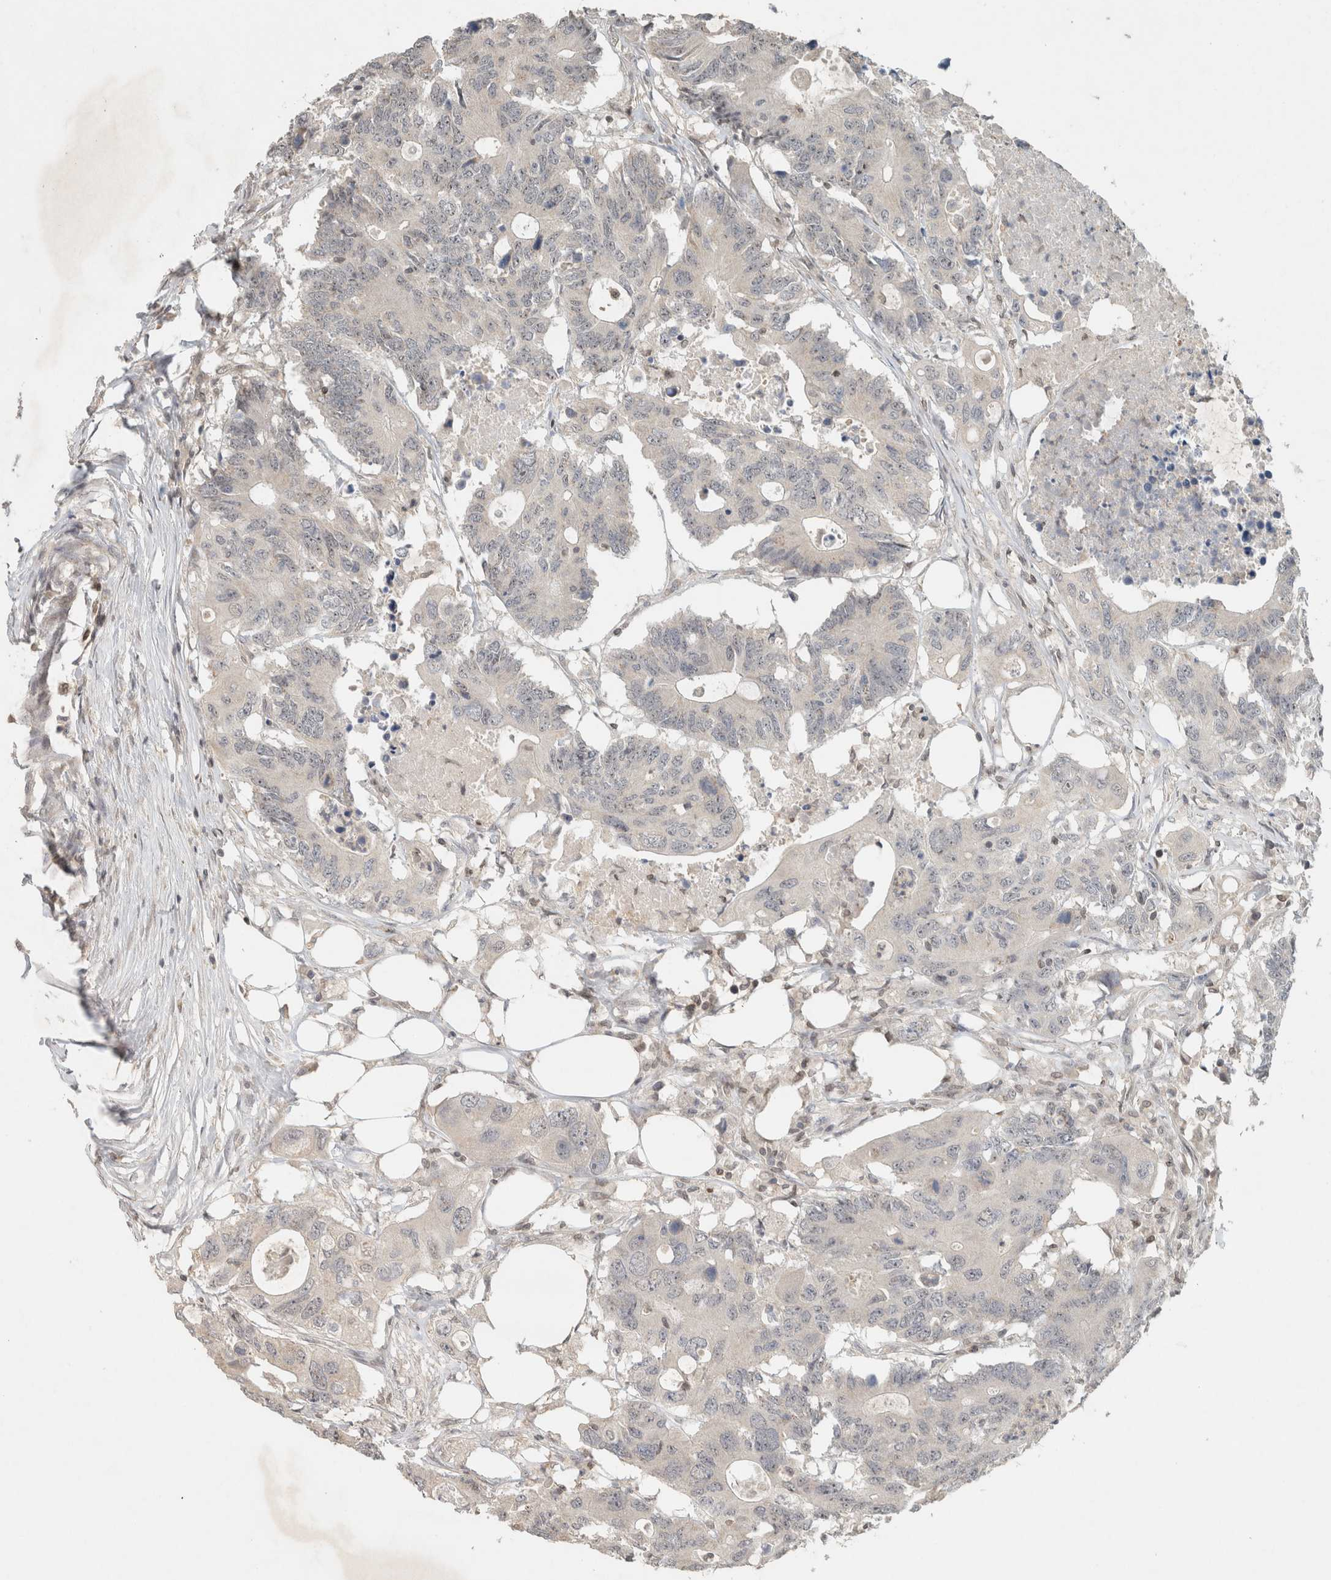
{"staining": {"intensity": "negative", "quantity": "none", "location": "none"}, "tissue": "colorectal cancer", "cell_type": "Tumor cells", "image_type": "cancer", "snomed": [{"axis": "morphology", "description": "Adenocarcinoma, NOS"}, {"axis": "topography", "description": "Colon"}], "caption": "Immunohistochemistry (IHC) micrograph of neoplastic tissue: colorectal adenocarcinoma stained with DAB exhibits no significant protein staining in tumor cells.", "gene": "CAAP1", "patient": {"sex": "male", "age": 71}}